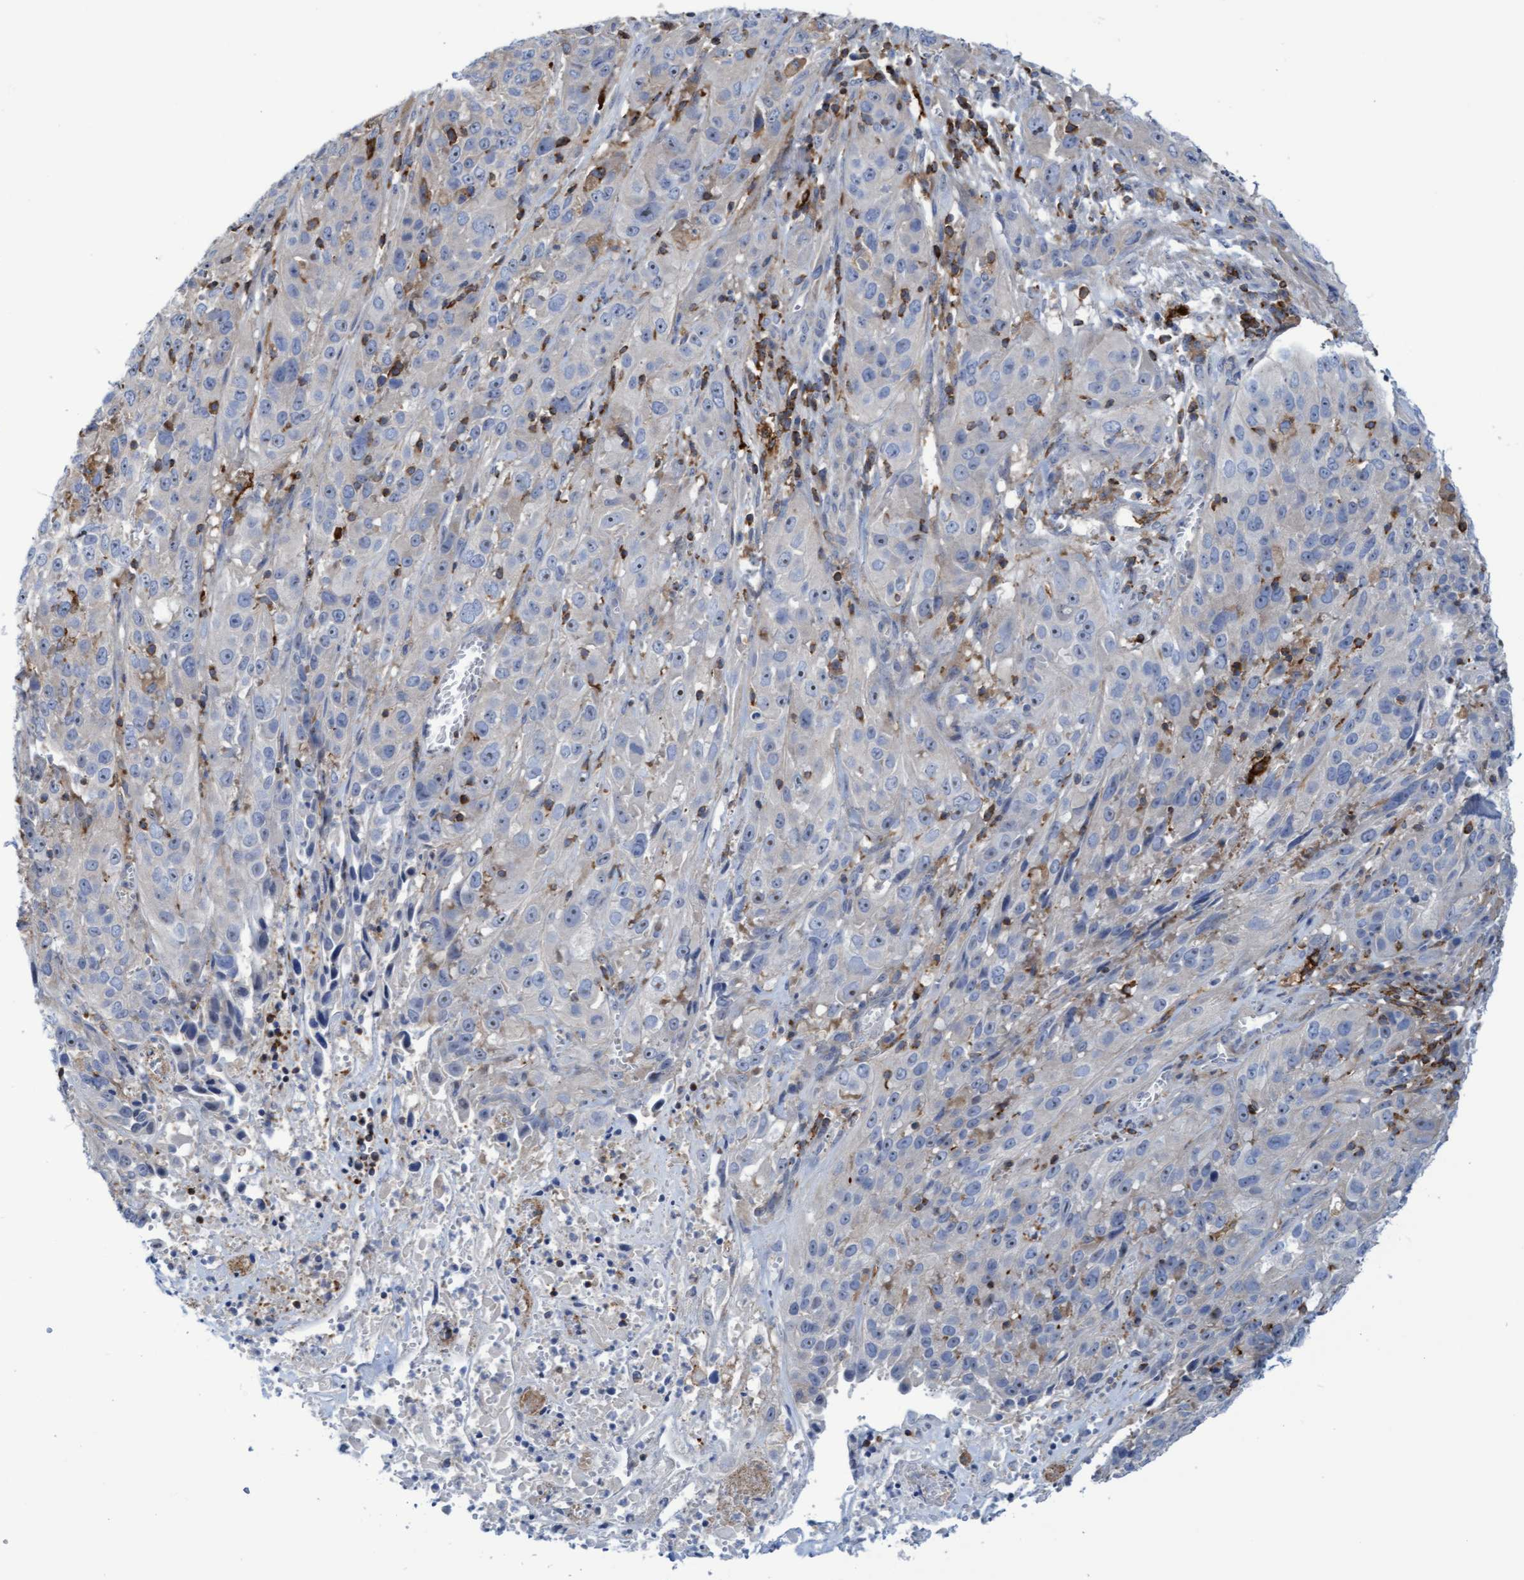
{"staining": {"intensity": "negative", "quantity": "none", "location": "none"}, "tissue": "cervical cancer", "cell_type": "Tumor cells", "image_type": "cancer", "snomed": [{"axis": "morphology", "description": "Squamous cell carcinoma, NOS"}, {"axis": "topography", "description": "Cervix"}], "caption": "Squamous cell carcinoma (cervical) stained for a protein using immunohistochemistry (IHC) reveals no expression tumor cells.", "gene": "FNBP1", "patient": {"sex": "female", "age": 32}}